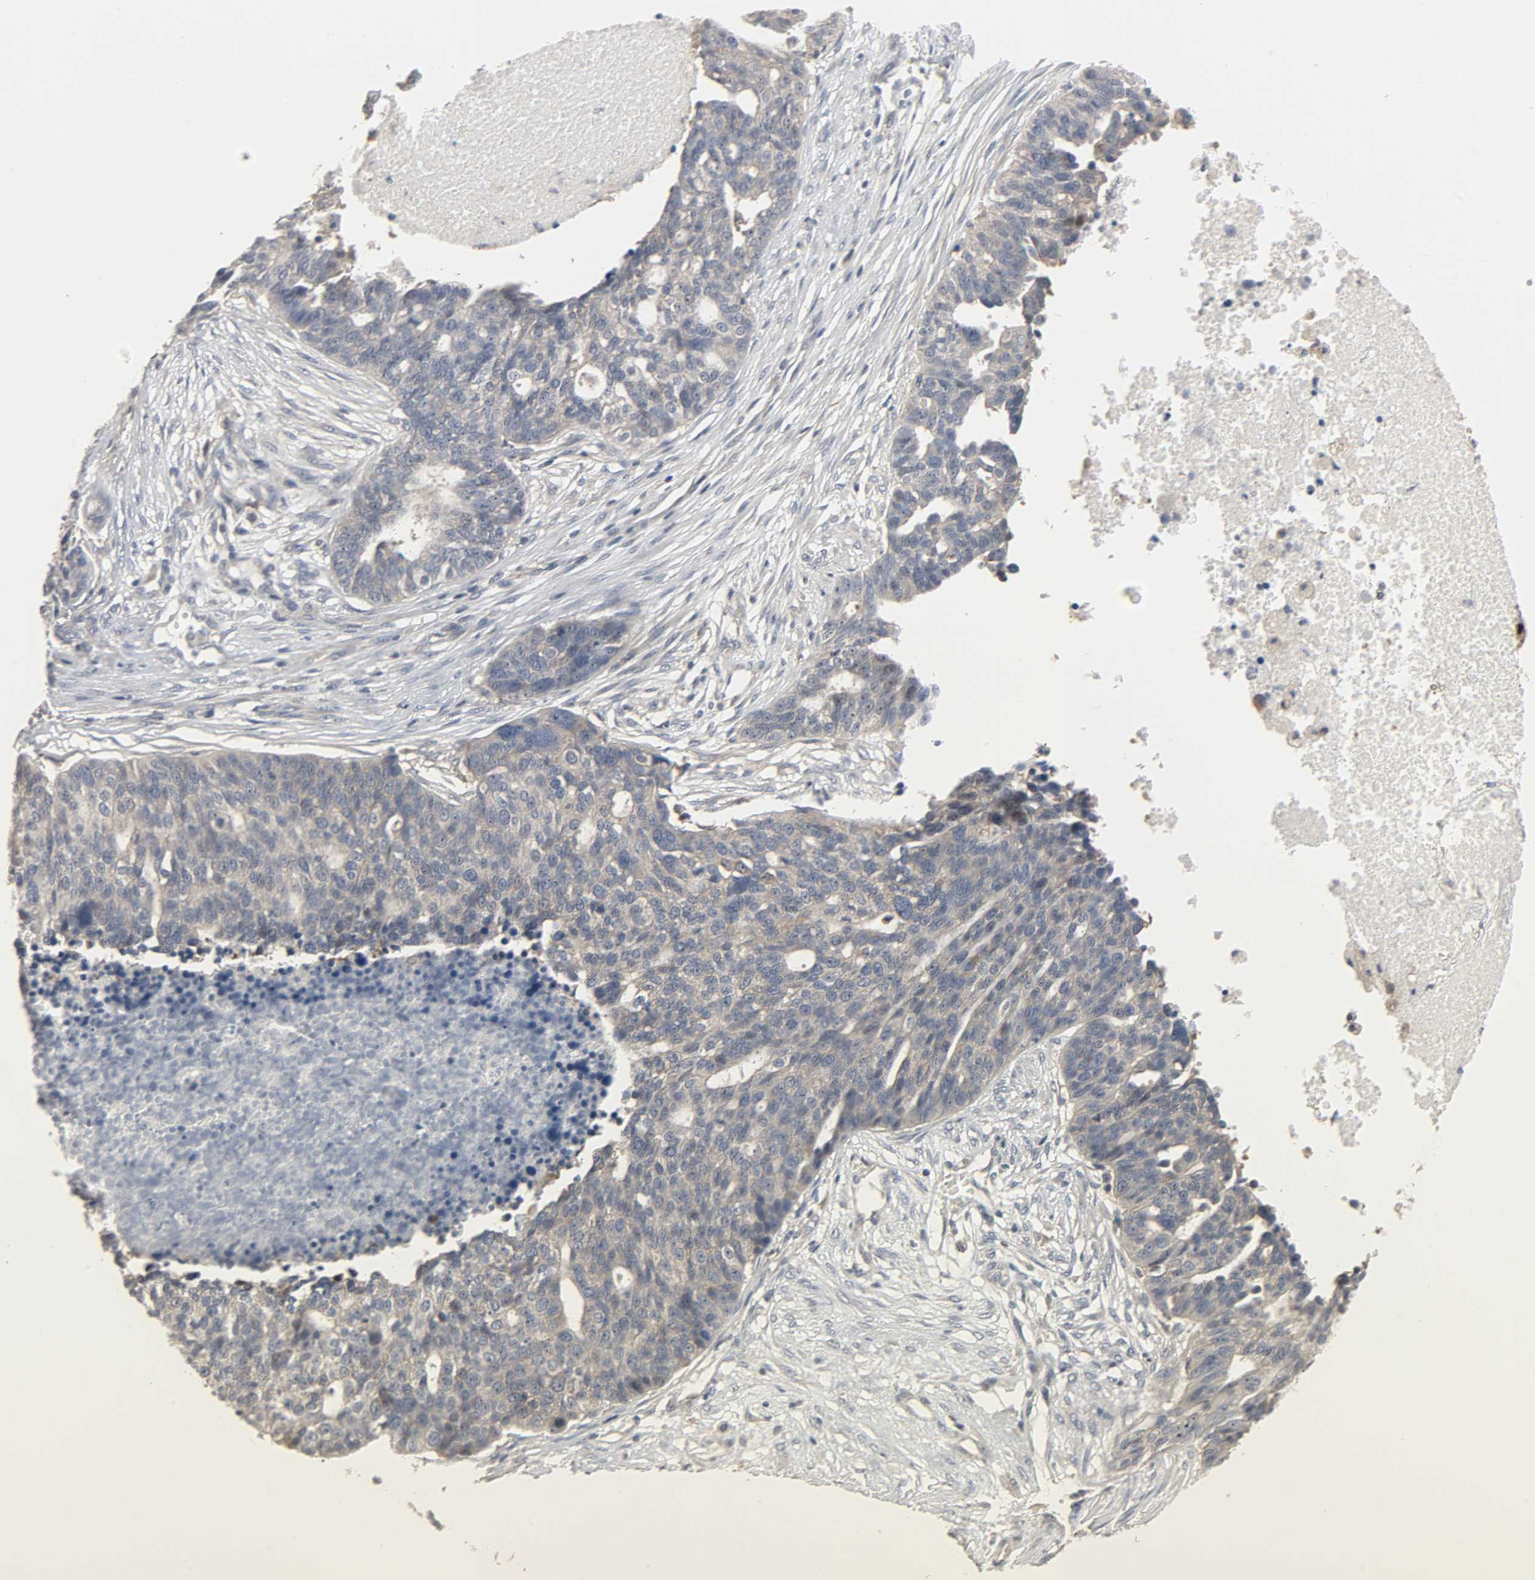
{"staining": {"intensity": "moderate", "quantity": ">75%", "location": "cytoplasmic/membranous"}, "tissue": "ovarian cancer", "cell_type": "Tumor cells", "image_type": "cancer", "snomed": [{"axis": "morphology", "description": "Cystadenocarcinoma, serous, NOS"}, {"axis": "topography", "description": "Ovary"}], "caption": "This photomicrograph demonstrates IHC staining of ovarian cancer, with medium moderate cytoplasmic/membranous positivity in approximately >75% of tumor cells.", "gene": "PLEKHA2", "patient": {"sex": "female", "age": 59}}